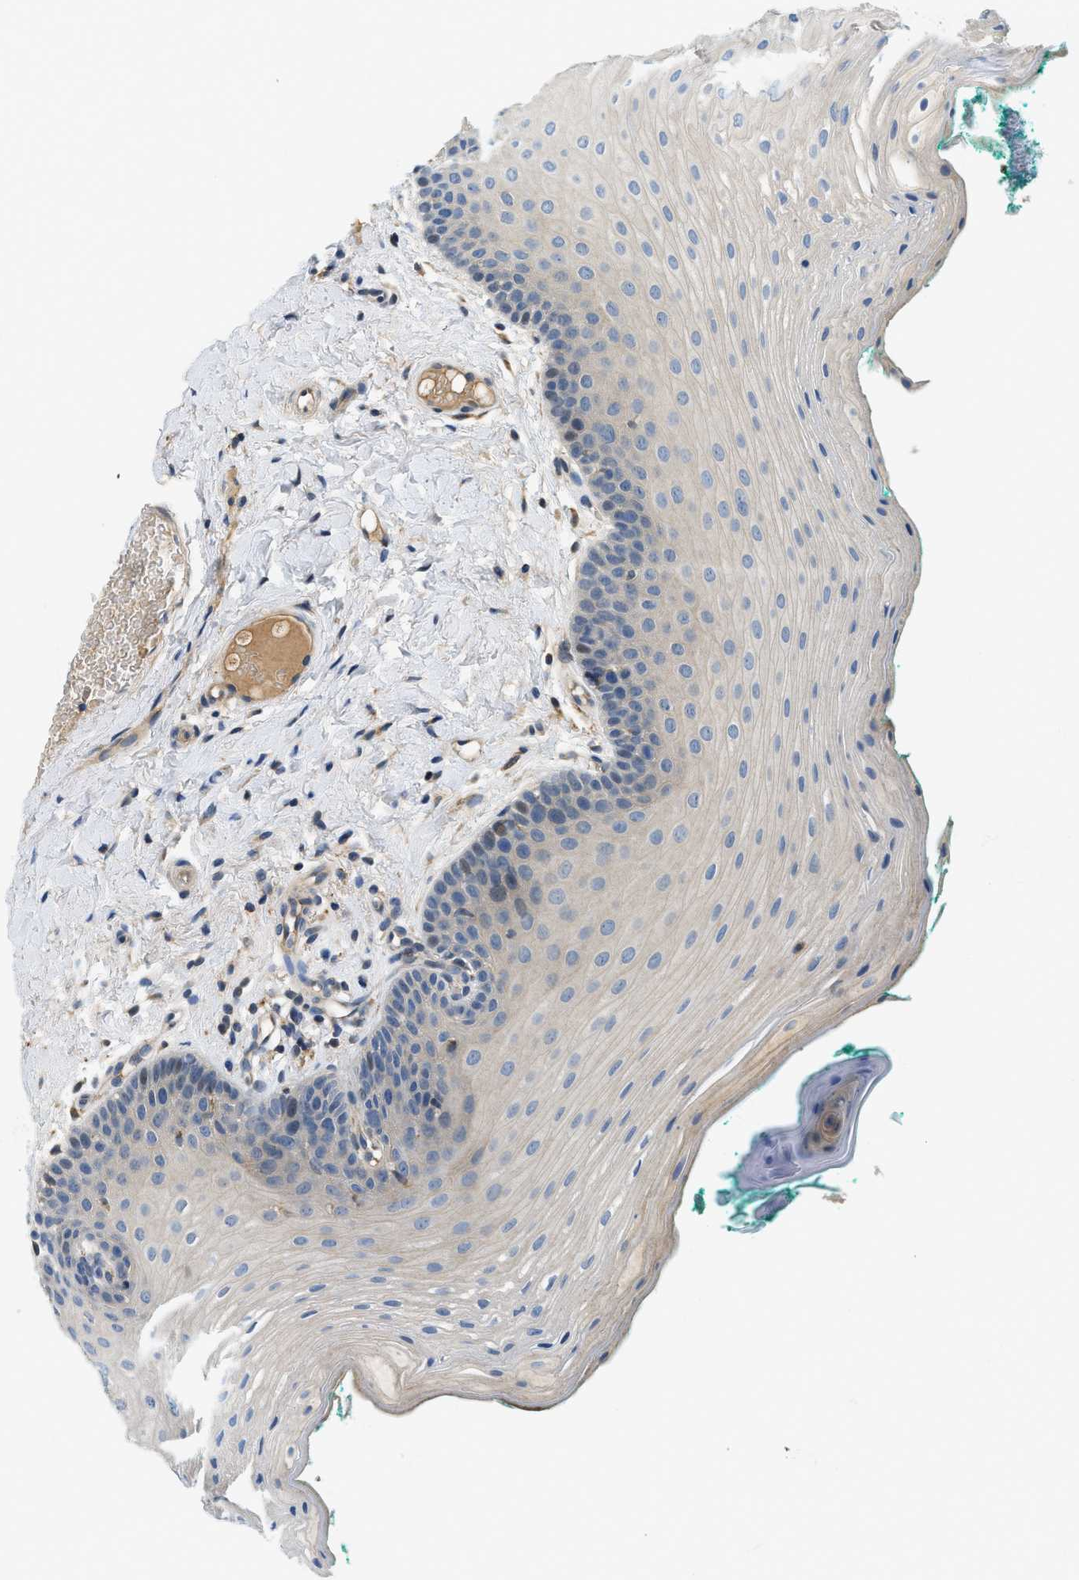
{"staining": {"intensity": "weak", "quantity": "<25%", "location": "cytoplasmic/membranous"}, "tissue": "oral mucosa", "cell_type": "Squamous epithelial cells", "image_type": "normal", "snomed": [{"axis": "morphology", "description": "Normal tissue, NOS"}, {"axis": "topography", "description": "Oral tissue"}], "caption": "This is a photomicrograph of IHC staining of normal oral mucosa, which shows no expression in squamous epithelial cells. (Brightfield microscopy of DAB immunohistochemistry at high magnification).", "gene": "KCNK1", "patient": {"sex": "male", "age": 58}}